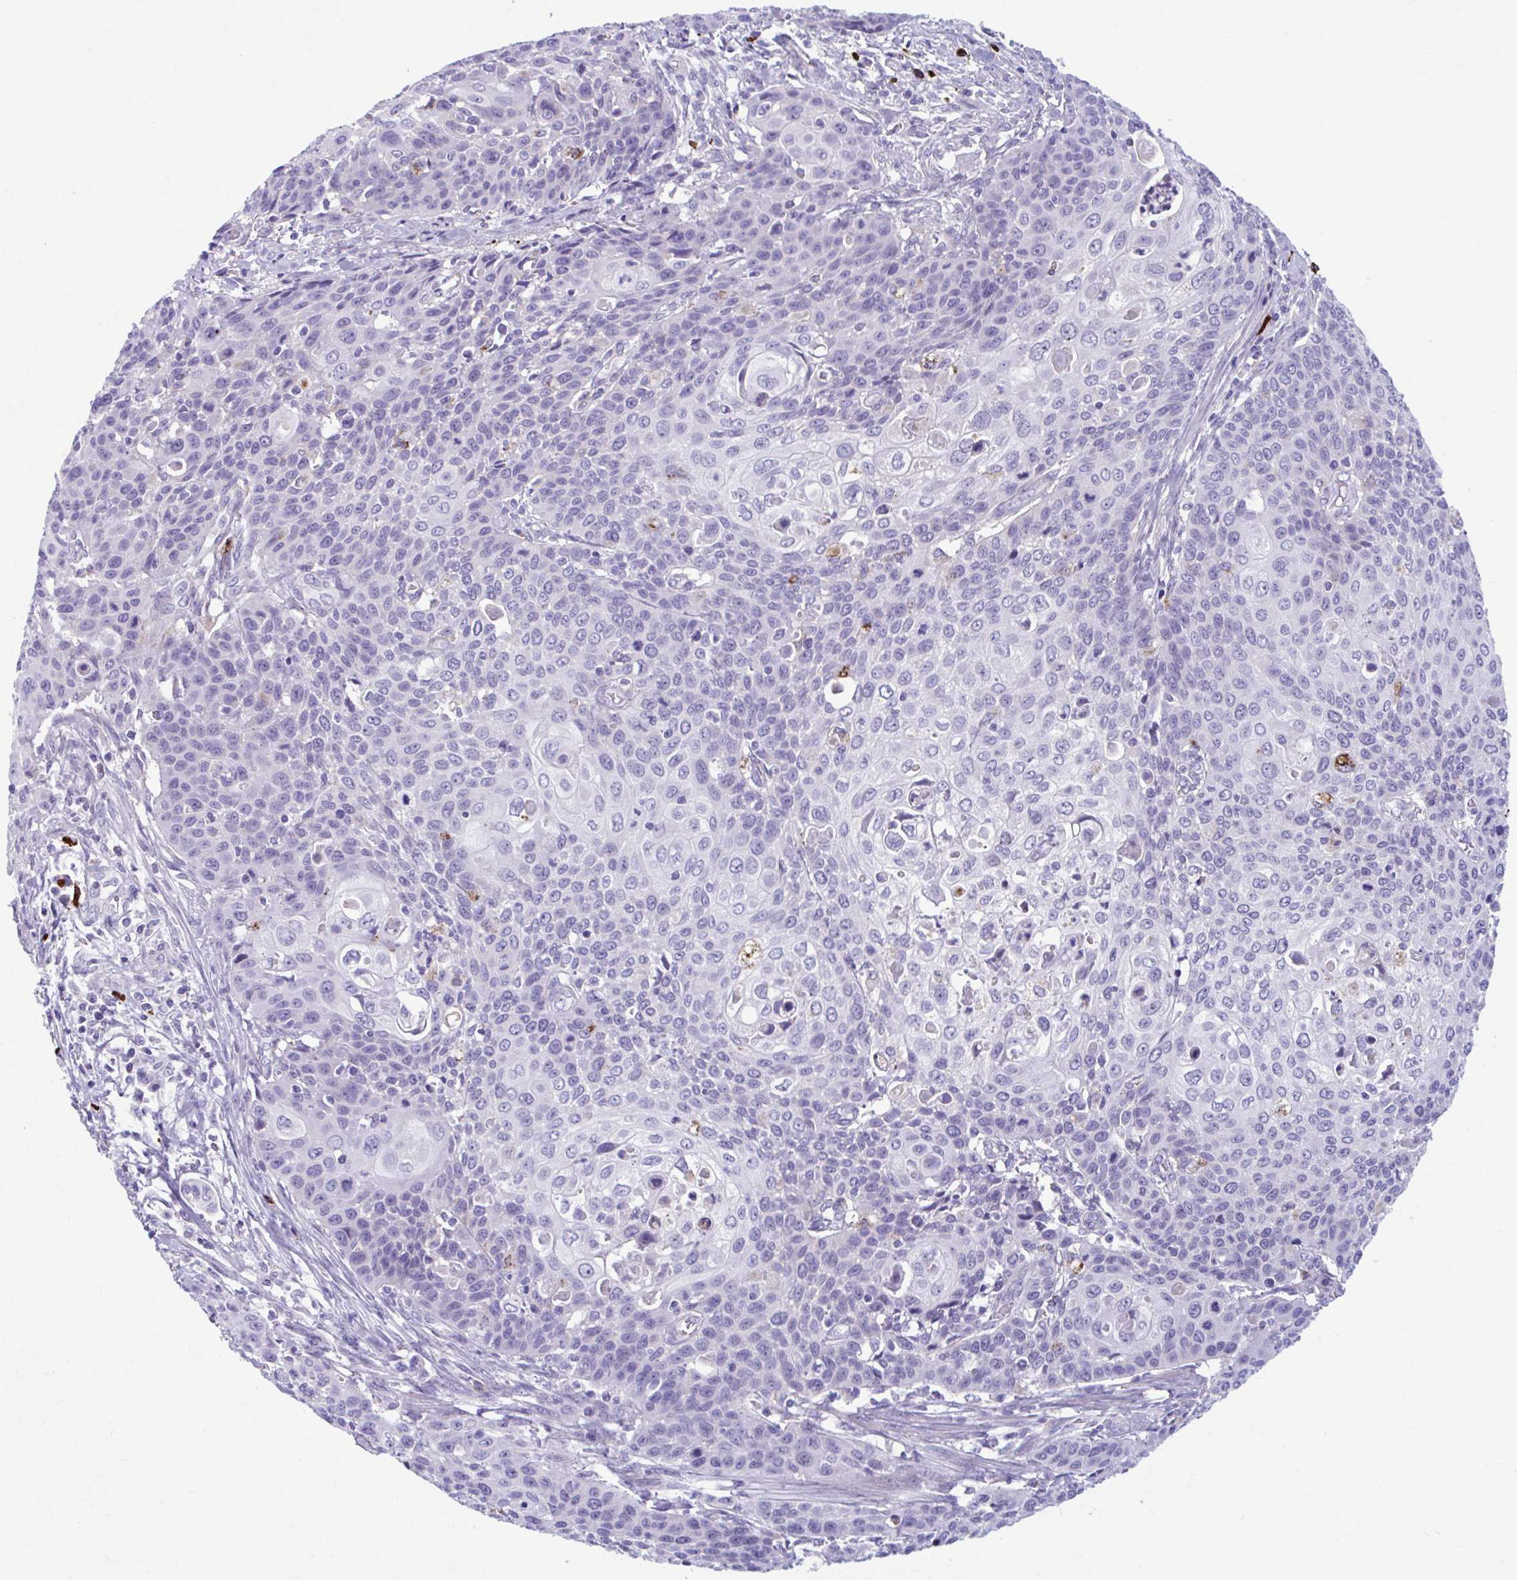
{"staining": {"intensity": "negative", "quantity": "none", "location": "none"}, "tissue": "cervical cancer", "cell_type": "Tumor cells", "image_type": "cancer", "snomed": [{"axis": "morphology", "description": "Squamous cell carcinoma, NOS"}, {"axis": "topography", "description": "Cervix"}], "caption": "DAB (3,3'-diaminobenzidine) immunohistochemical staining of human squamous cell carcinoma (cervical) exhibits no significant expression in tumor cells.", "gene": "C12orf71", "patient": {"sex": "female", "age": 65}}